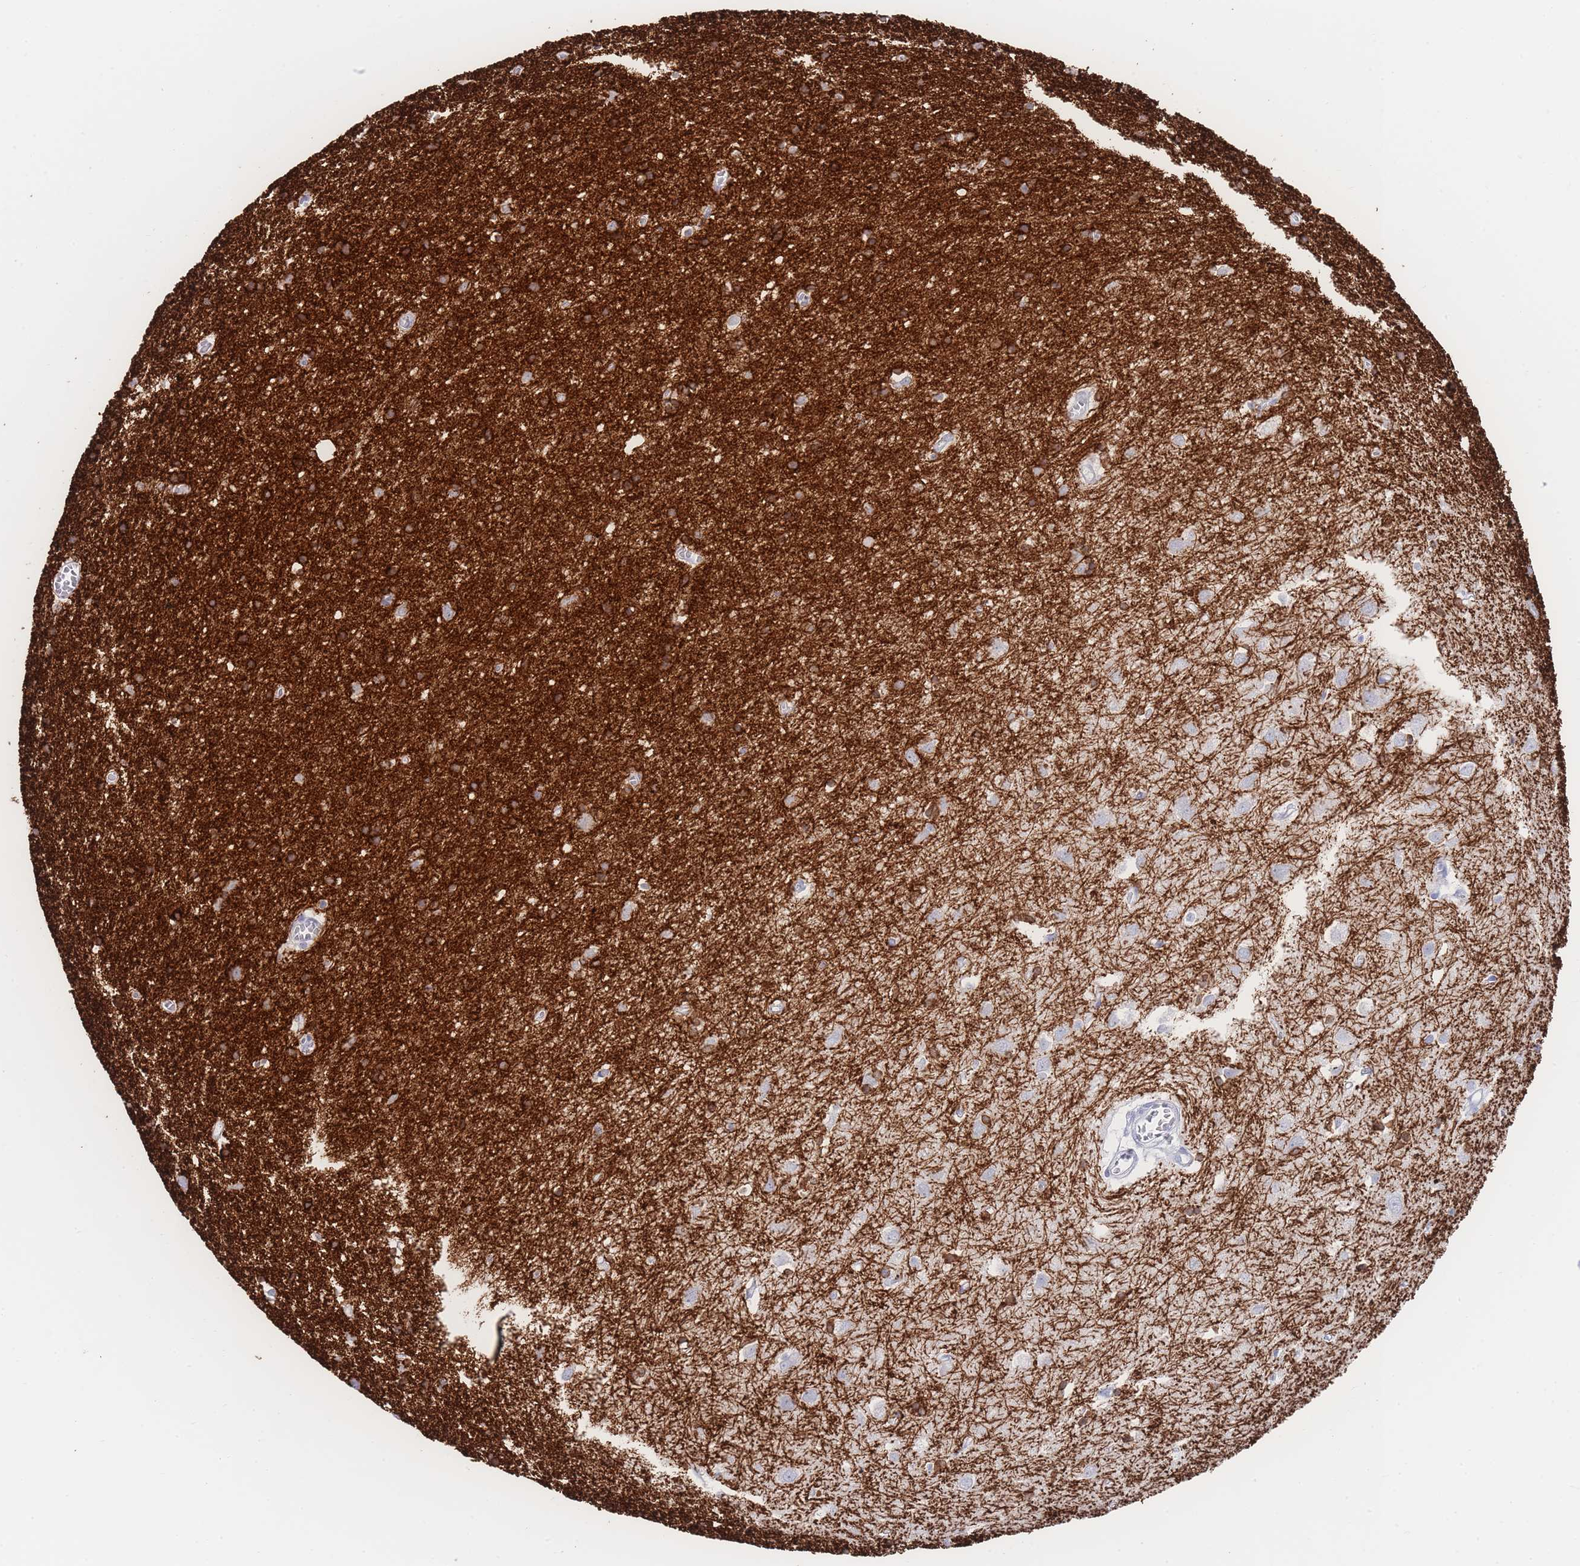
{"staining": {"intensity": "negative", "quantity": "none", "location": "none"}, "tissue": "cerebral cortex", "cell_type": "Endothelial cells", "image_type": "normal", "snomed": [{"axis": "morphology", "description": "Normal tissue, NOS"}, {"axis": "topography", "description": "Cerebral cortex"}], "caption": "Unremarkable cerebral cortex was stained to show a protein in brown. There is no significant expression in endothelial cells.", "gene": "LRRC37A2", "patient": {"sex": "female", "age": 64}}